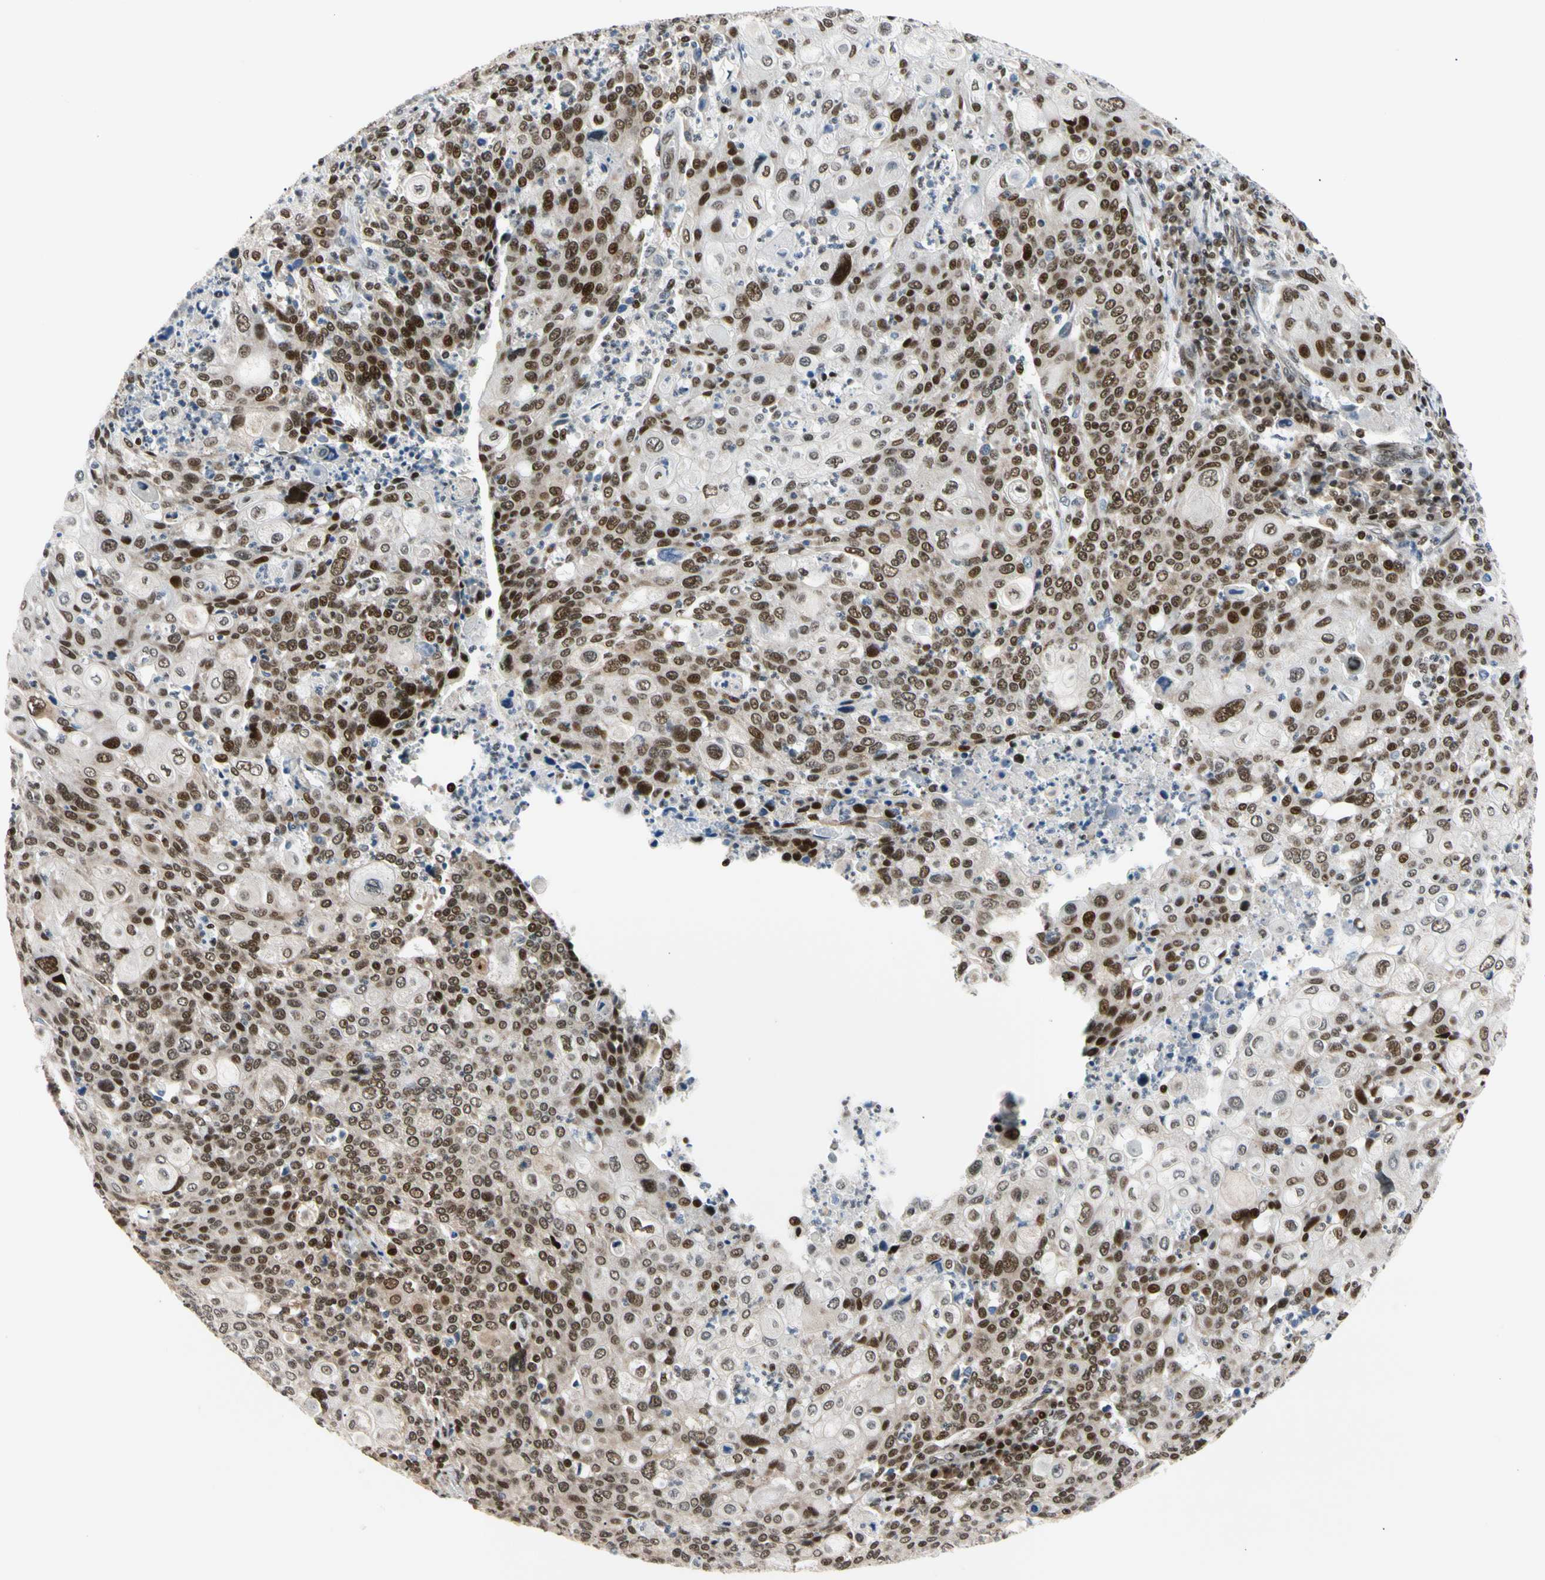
{"staining": {"intensity": "strong", "quantity": "25%-75%", "location": "nuclear"}, "tissue": "cervical cancer", "cell_type": "Tumor cells", "image_type": "cancer", "snomed": [{"axis": "morphology", "description": "Squamous cell carcinoma, NOS"}, {"axis": "topography", "description": "Cervix"}], "caption": "This is a micrograph of immunohistochemistry (IHC) staining of squamous cell carcinoma (cervical), which shows strong staining in the nuclear of tumor cells.", "gene": "E2F1", "patient": {"sex": "female", "age": 40}}